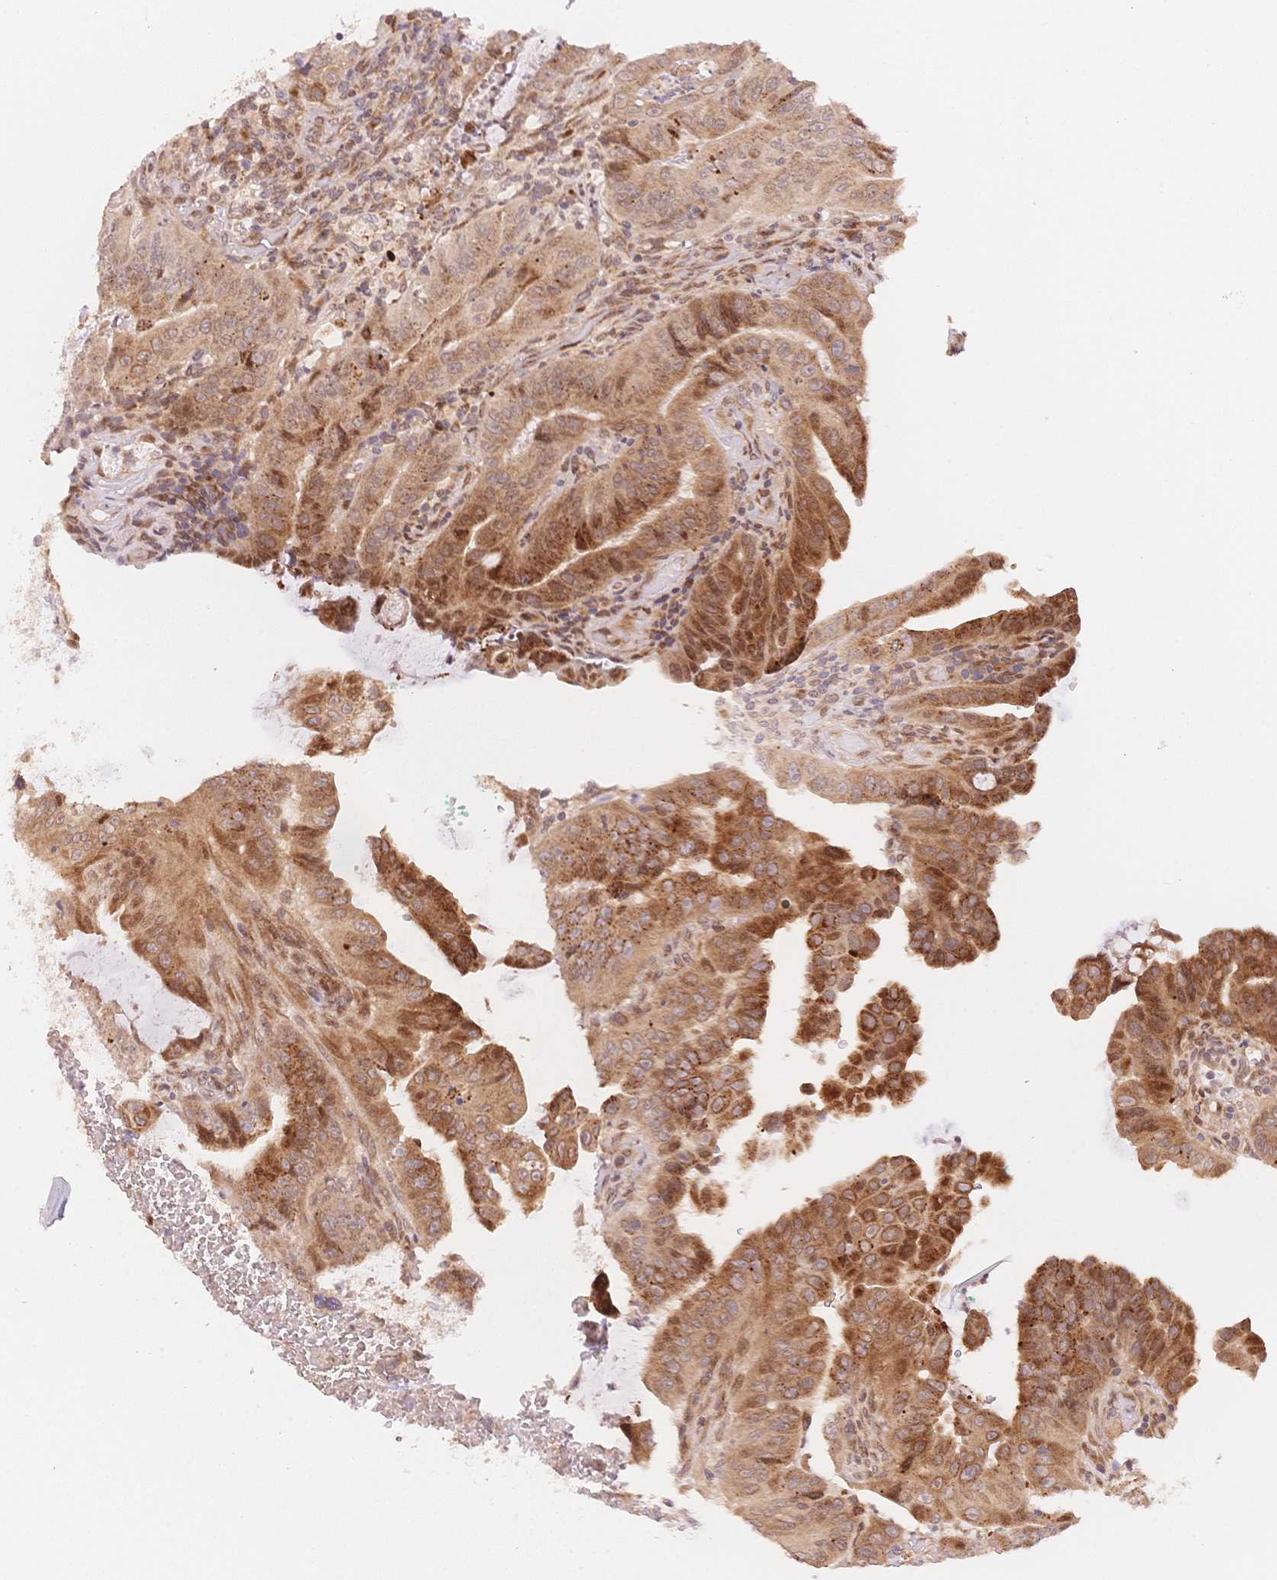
{"staining": {"intensity": "moderate", "quantity": ">75%", "location": "cytoplasmic/membranous"}, "tissue": "colorectal cancer", "cell_type": "Tumor cells", "image_type": "cancer", "snomed": [{"axis": "morphology", "description": "Adenocarcinoma, NOS"}, {"axis": "topography", "description": "Colon"}], "caption": "Protein analysis of colorectal cancer (adenocarcinoma) tissue displays moderate cytoplasmic/membranous positivity in approximately >75% of tumor cells. Nuclei are stained in blue.", "gene": "STK39", "patient": {"sex": "male", "age": 33}}